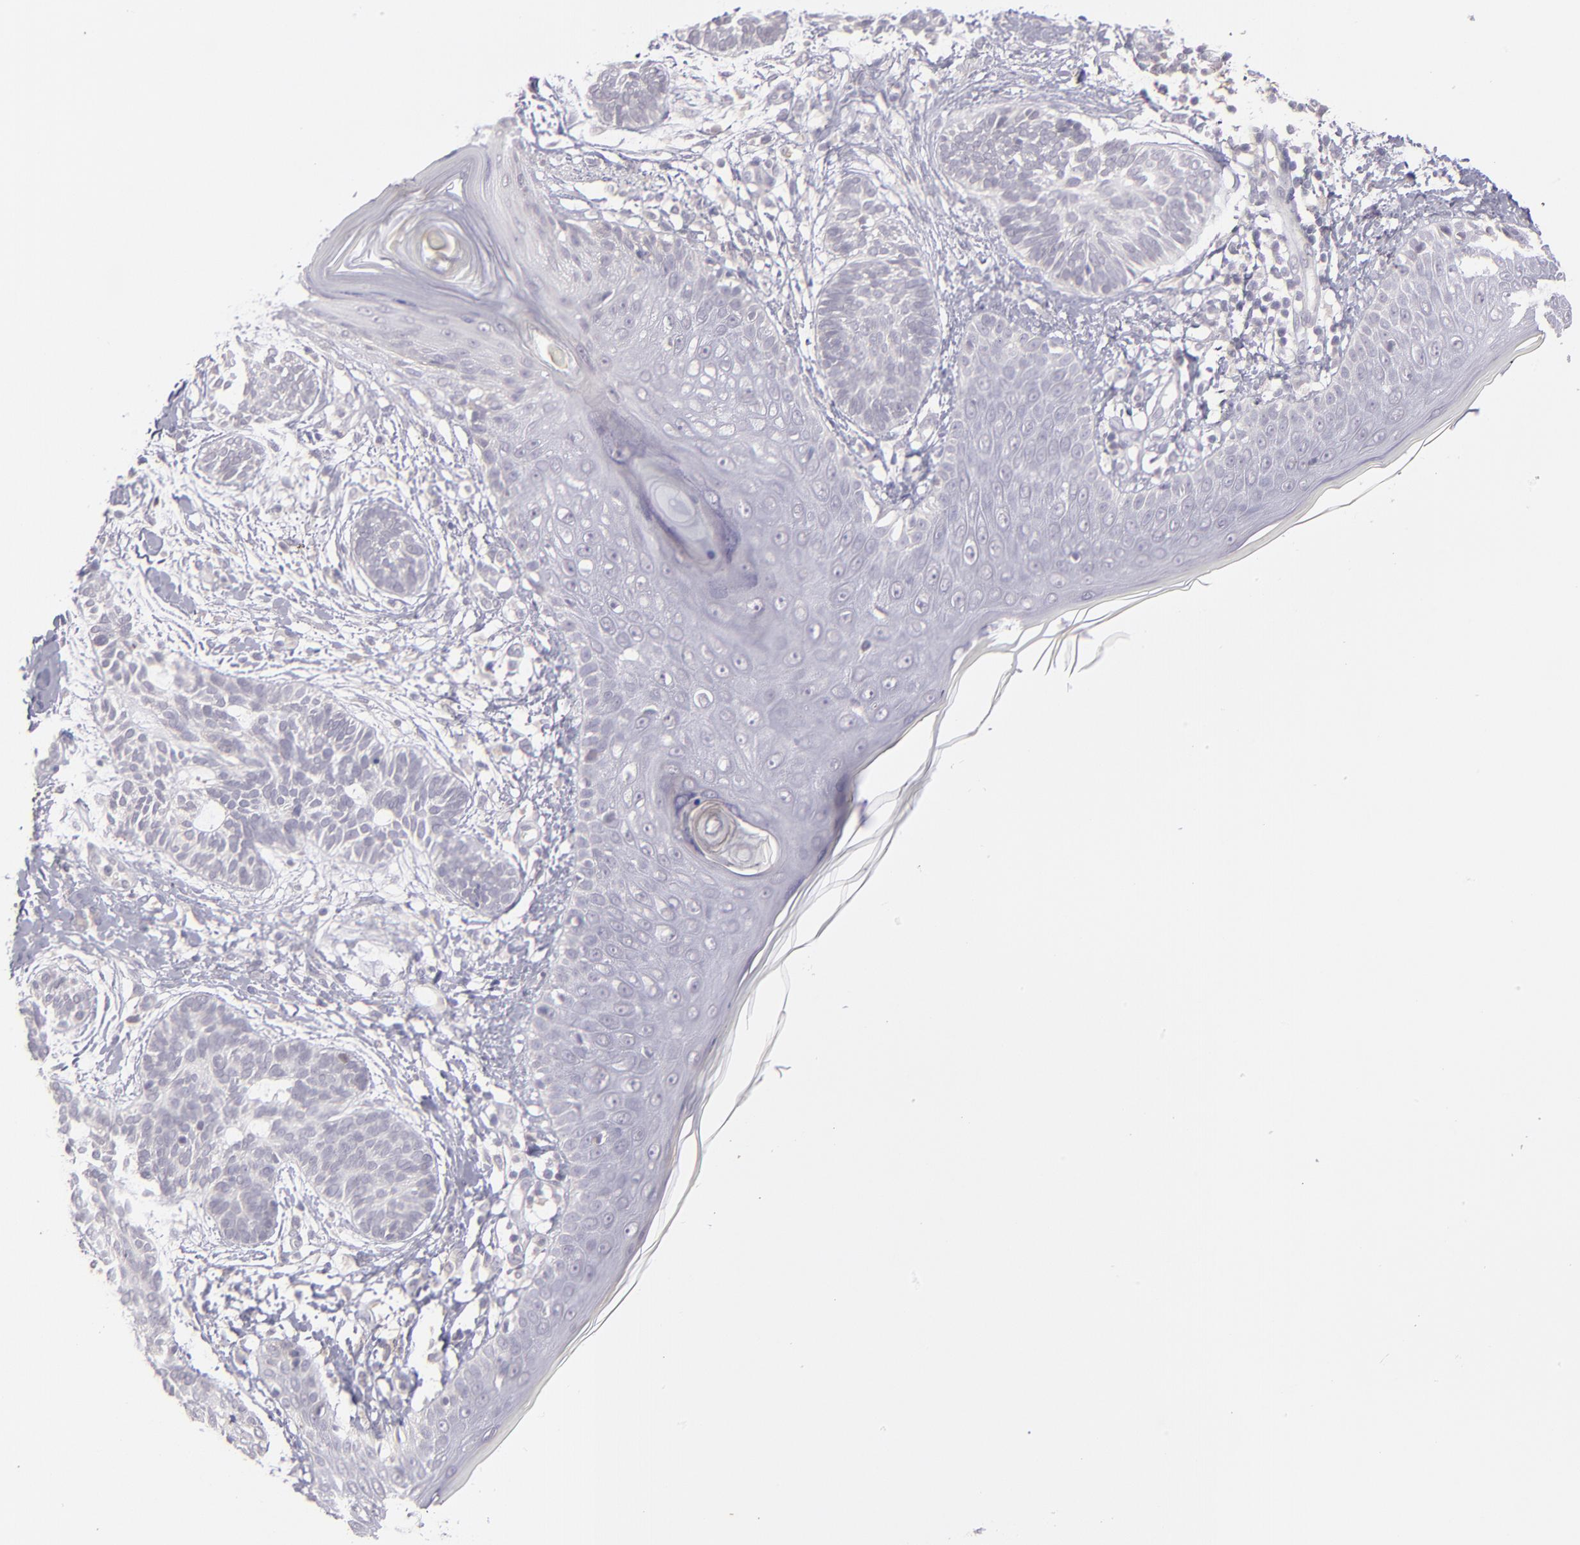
{"staining": {"intensity": "negative", "quantity": "none", "location": "none"}, "tissue": "skin cancer", "cell_type": "Tumor cells", "image_type": "cancer", "snomed": [{"axis": "morphology", "description": "Normal tissue, NOS"}, {"axis": "morphology", "description": "Basal cell carcinoma"}, {"axis": "topography", "description": "Skin"}], "caption": "Protein analysis of basal cell carcinoma (skin) displays no significant staining in tumor cells.", "gene": "TRAF3", "patient": {"sex": "male", "age": 63}}